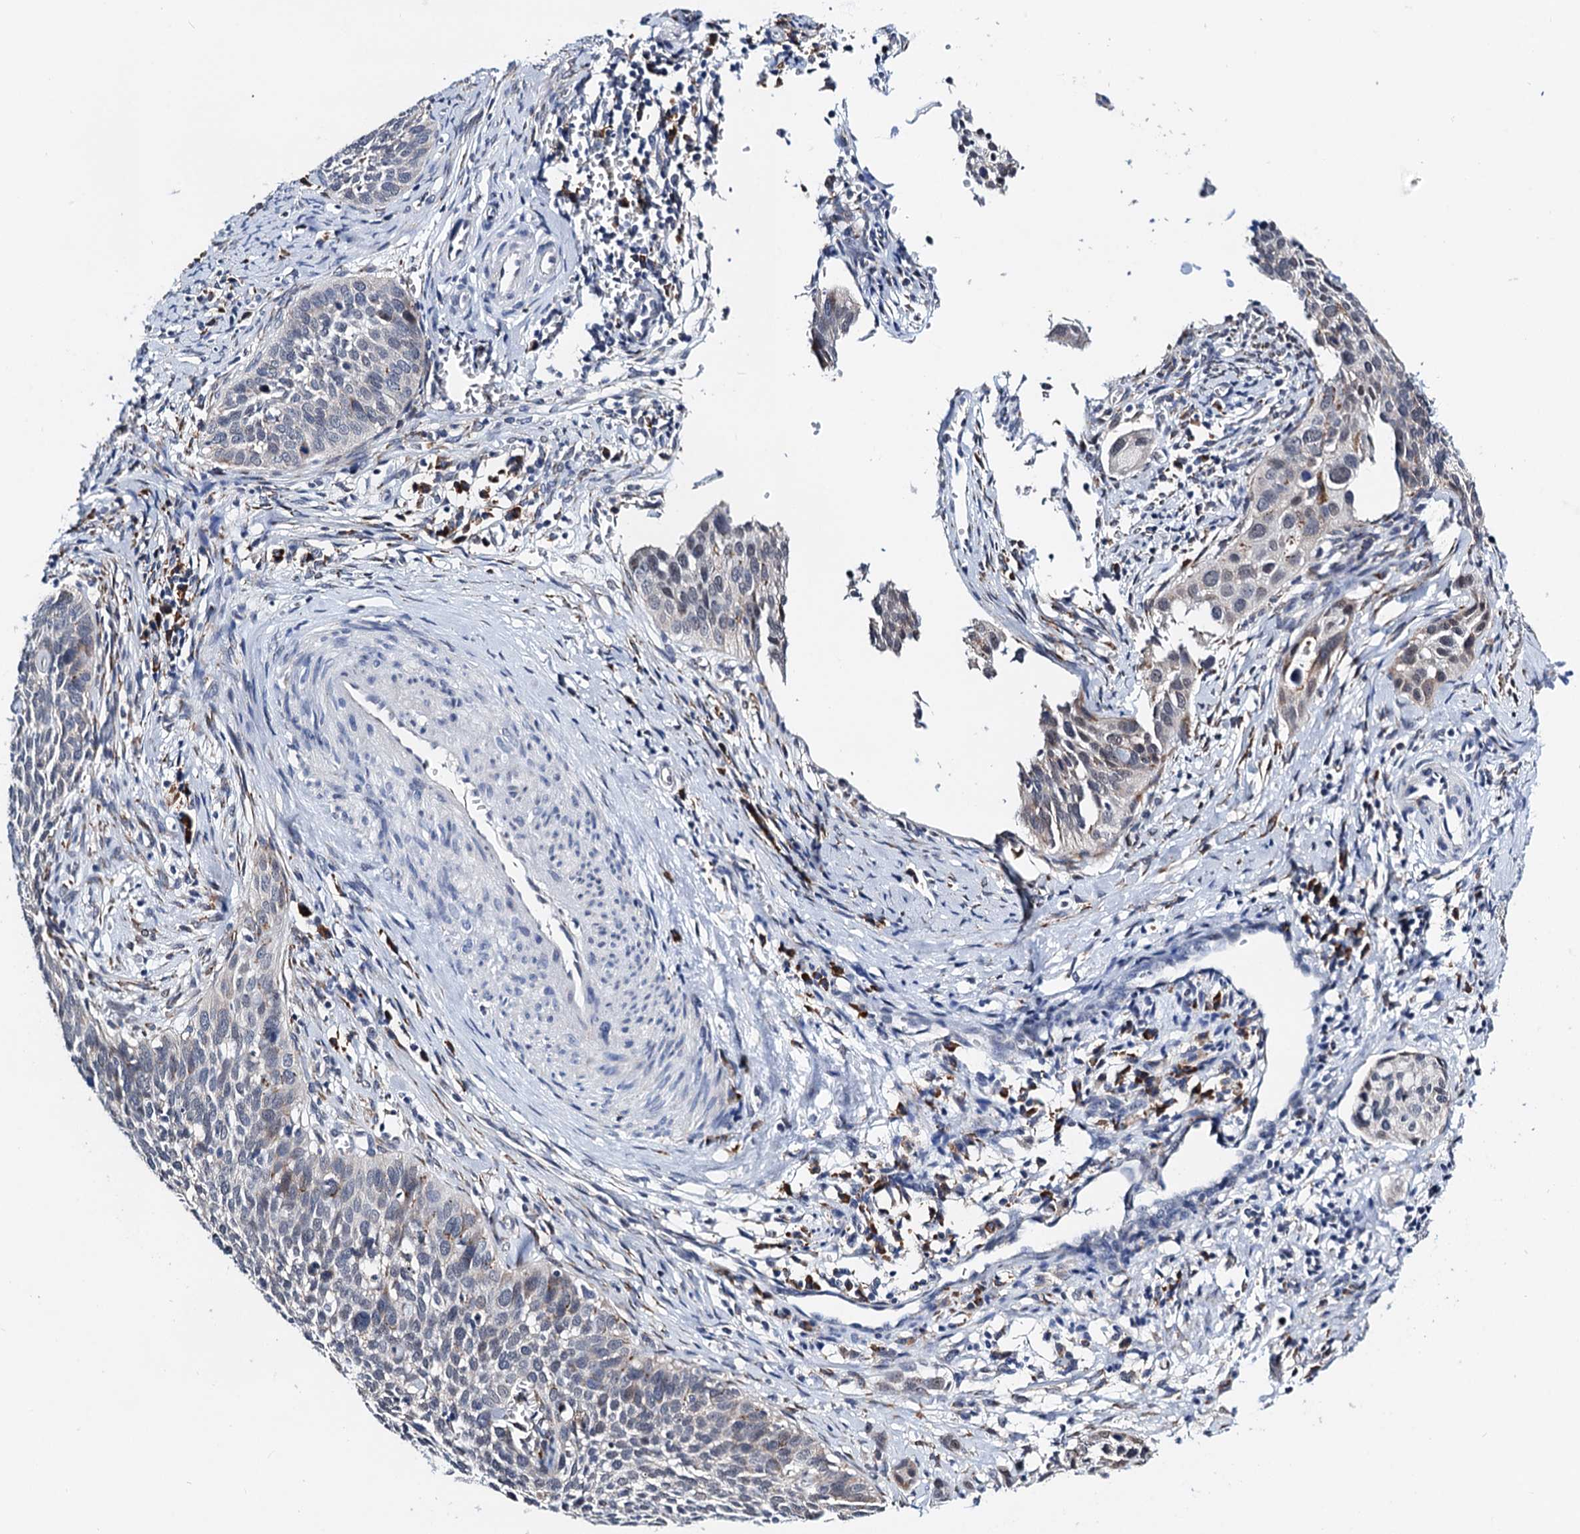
{"staining": {"intensity": "negative", "quantity": "none", "location": "none"}, "tissue": "cervical cancer", "cell_type": "Tumor cells", "image_type": "cancer", "snomed": [{"axis": "morphology", "description": "Squamous cell carcinoma, NOS"}, {"axis": "topography", "description": "Cervix"}], "caption": "Micrograph shows no significant protein positivity in tumor cells of cervical squamous cell carcinoma.", "gene": "SLC7A10", "patient": {"sex": "female", "age": 34}}